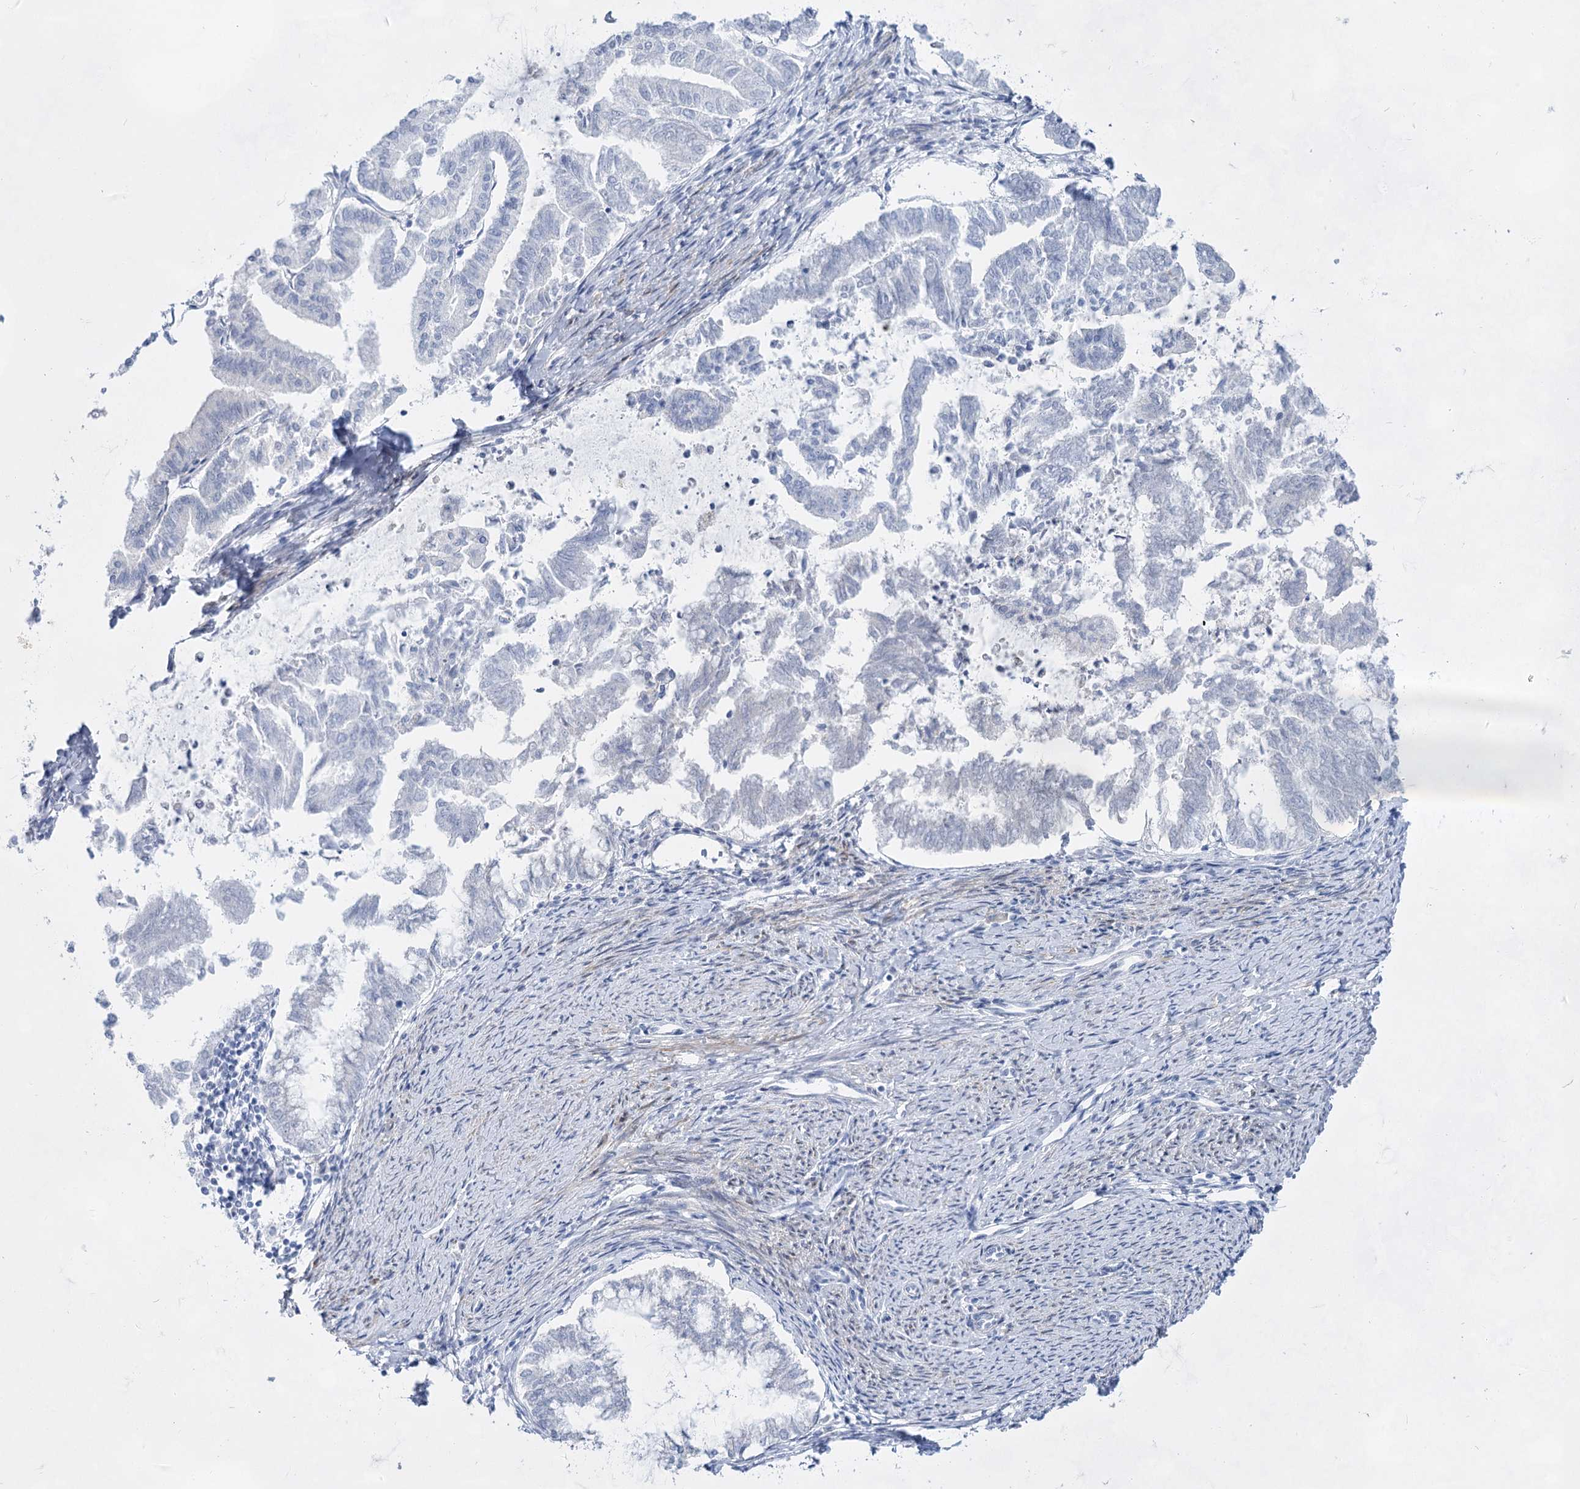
{"staining": {"intensity": "negative", "quantity": "none", "location": "none"}, "tissue": "endometrial cancer", "cell_type": "Tumor cells", "image_type": "cancer", "snomed": [{"axis": "morphology", "description": "Adenocarcinoma, NOS"}, {"axis": "topography", "description": "Endometrium"}], "caption": "Adenocarcinoma (endometrial) was stained to show a protein in brown. There is no significant expression in tumor cells.", "gene": "ACRV1", "patient": {"sex": "female", "age": 79}}